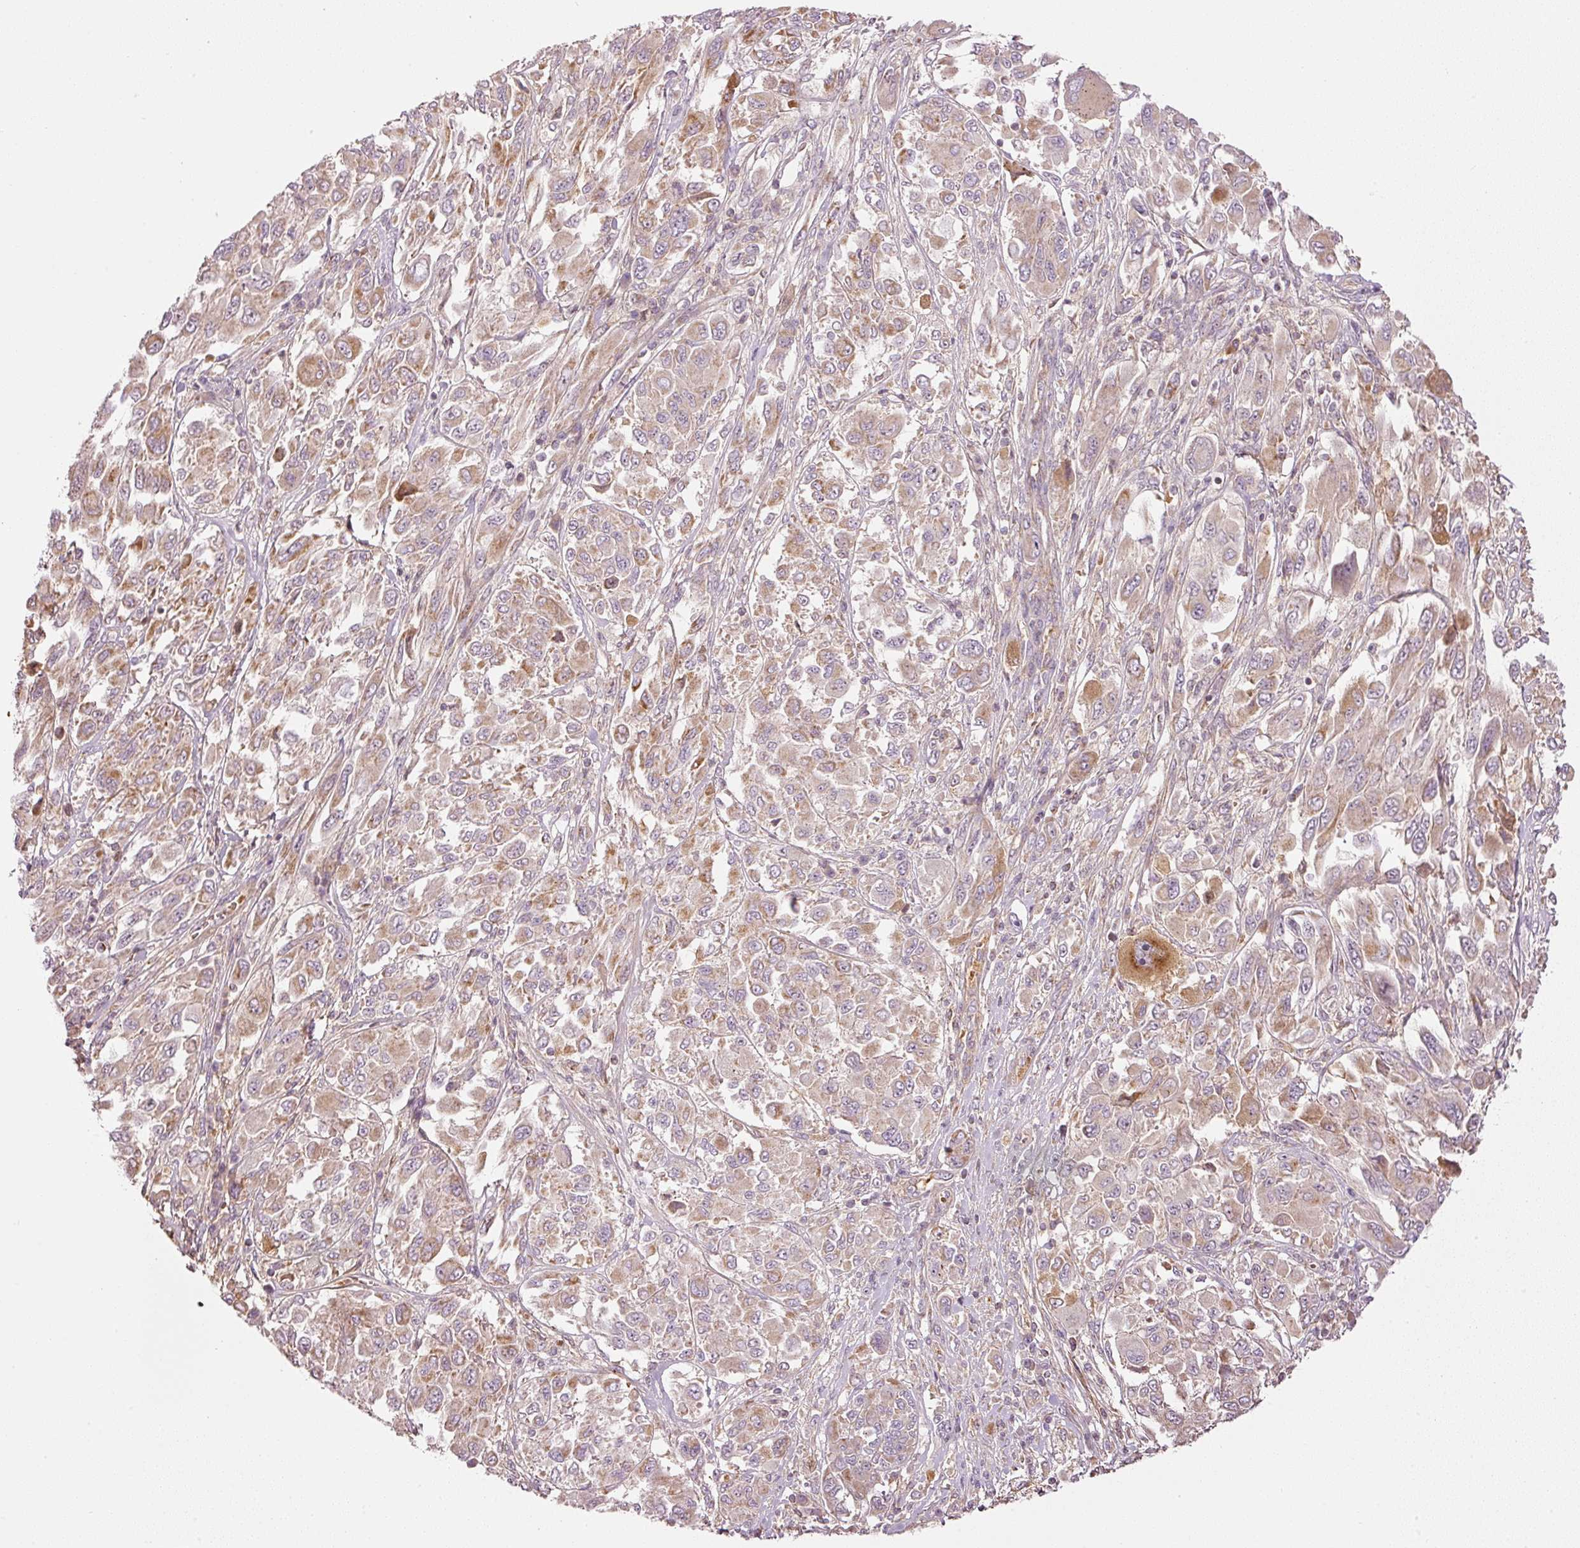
{"staining": {"intensity": "moderate", "quantity": ">75%", "location": "cytoplasmic/membranous"}, "tissue": "melanoma", "cell_type": "Tumor cells", "image_type": "cancer", "snomed": [{"axis": "morphology", "description": "Malignant melanoma, NOS"}, {"axis": "topography", "description": "Skin"}], "caption": "A high-resolution micrograph shows immunohistochemistry (IHC) staining of malignant melanoma, which exhibits moderate cytoplasmic/membranous expression in about >75% of tumor cells.", "gene": "SERPING1", "patient": {"sex": "female", "age": 91}}